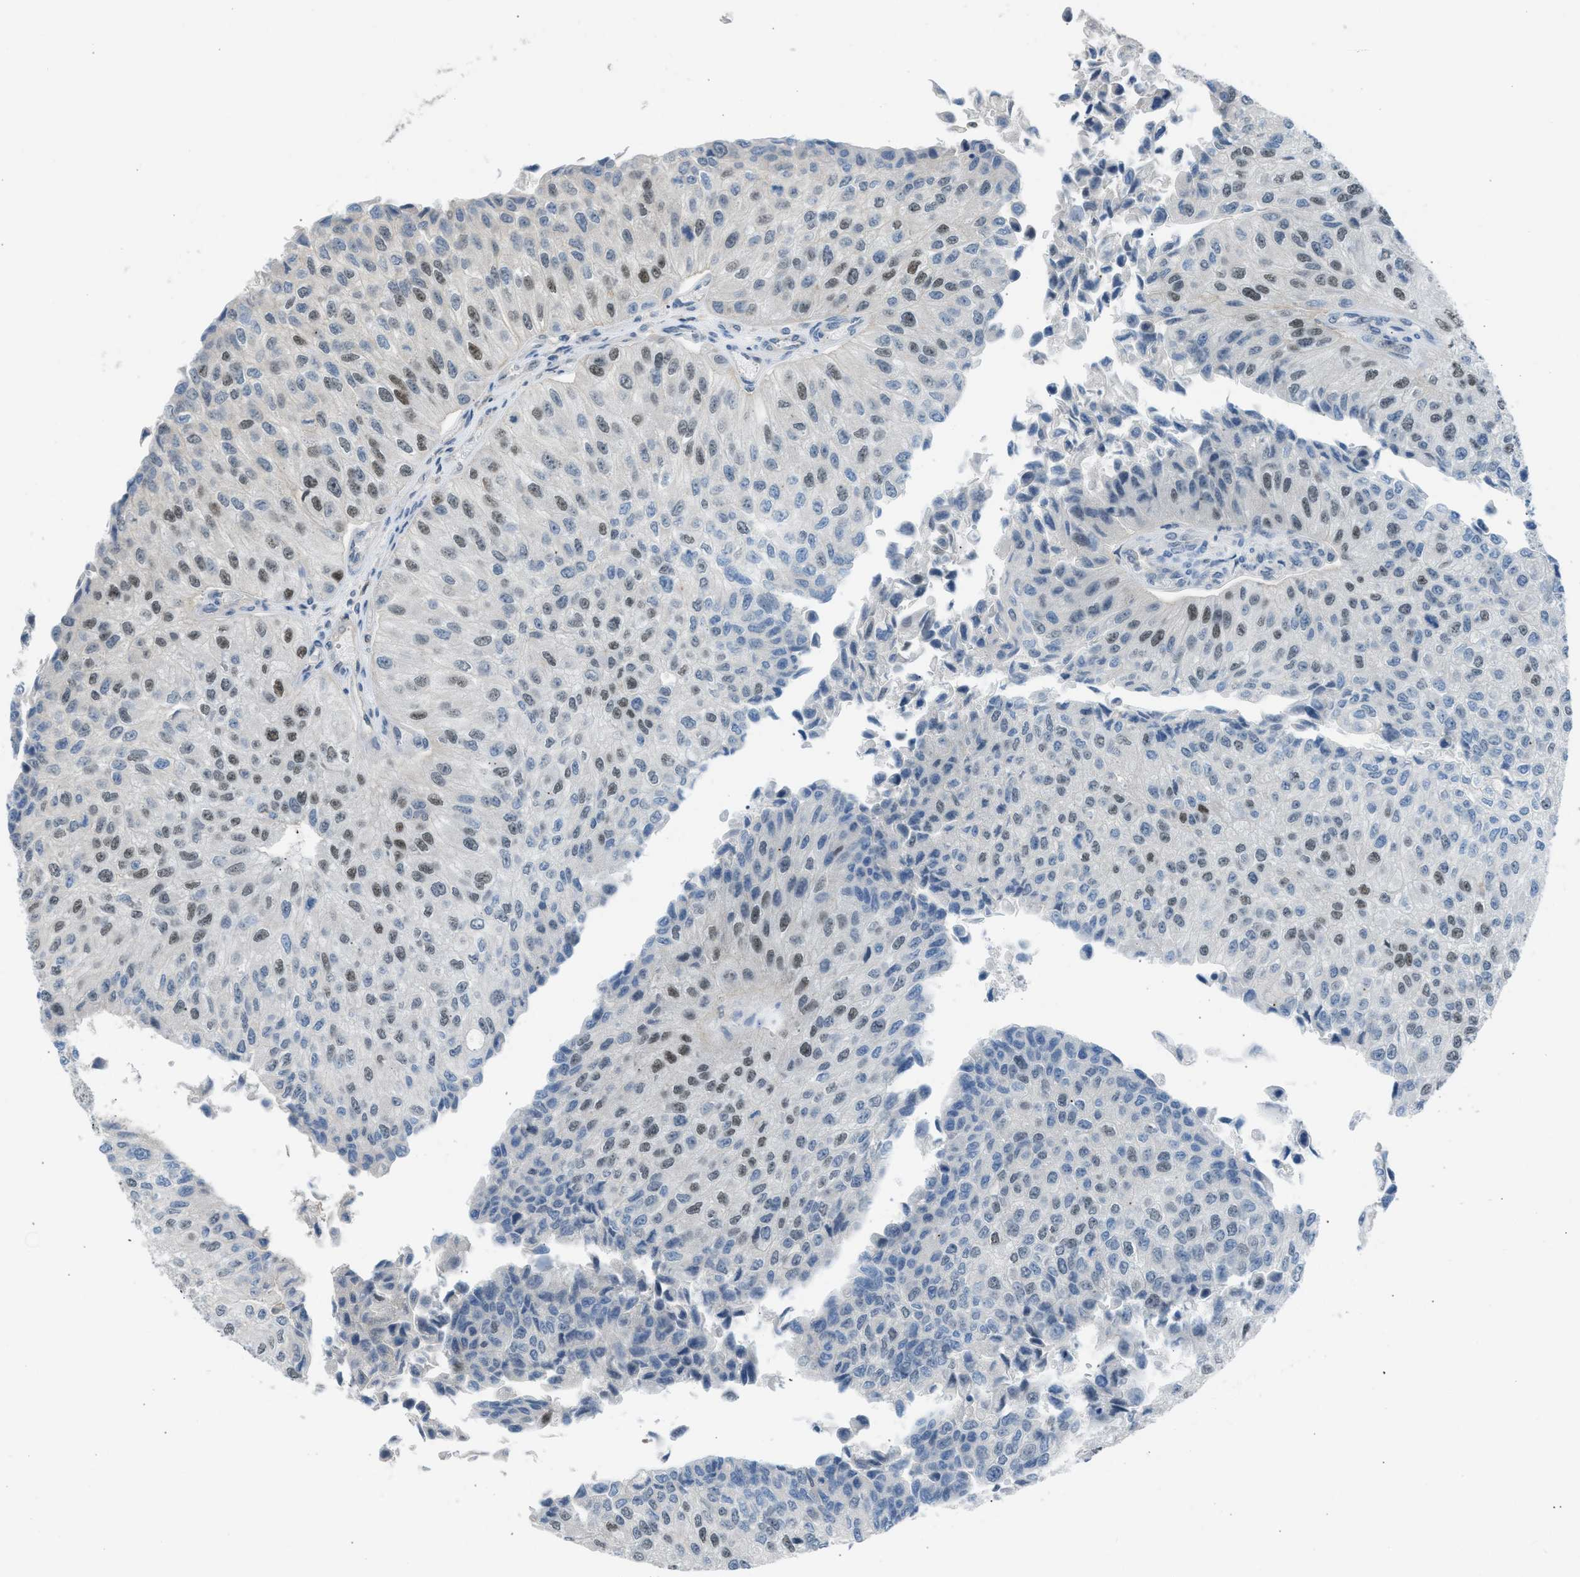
{"staining": {"intensity": "weak", "quantity": "25%-75%", "location": "nuclear"}, "tissue": "urothelial cancer", "cell_type": "Tumor cells", "image_type": "cancer", "snomed": [{"axis": "morphology", "description": "Urothelial carcinoma, High grade"}, {"axis": "topography", "description": "Kidney"}, {"axis": "topography", "description": "Urinary bladder"}], "caption": "There is low levels of weak nuclear staining in tumor cells of high-grade urothelial carcinoma, as demonstrated by immunohistochemical staining (brown color).", "gene": "TTBK2", "patient": {"sex": "male", "age": 77}}